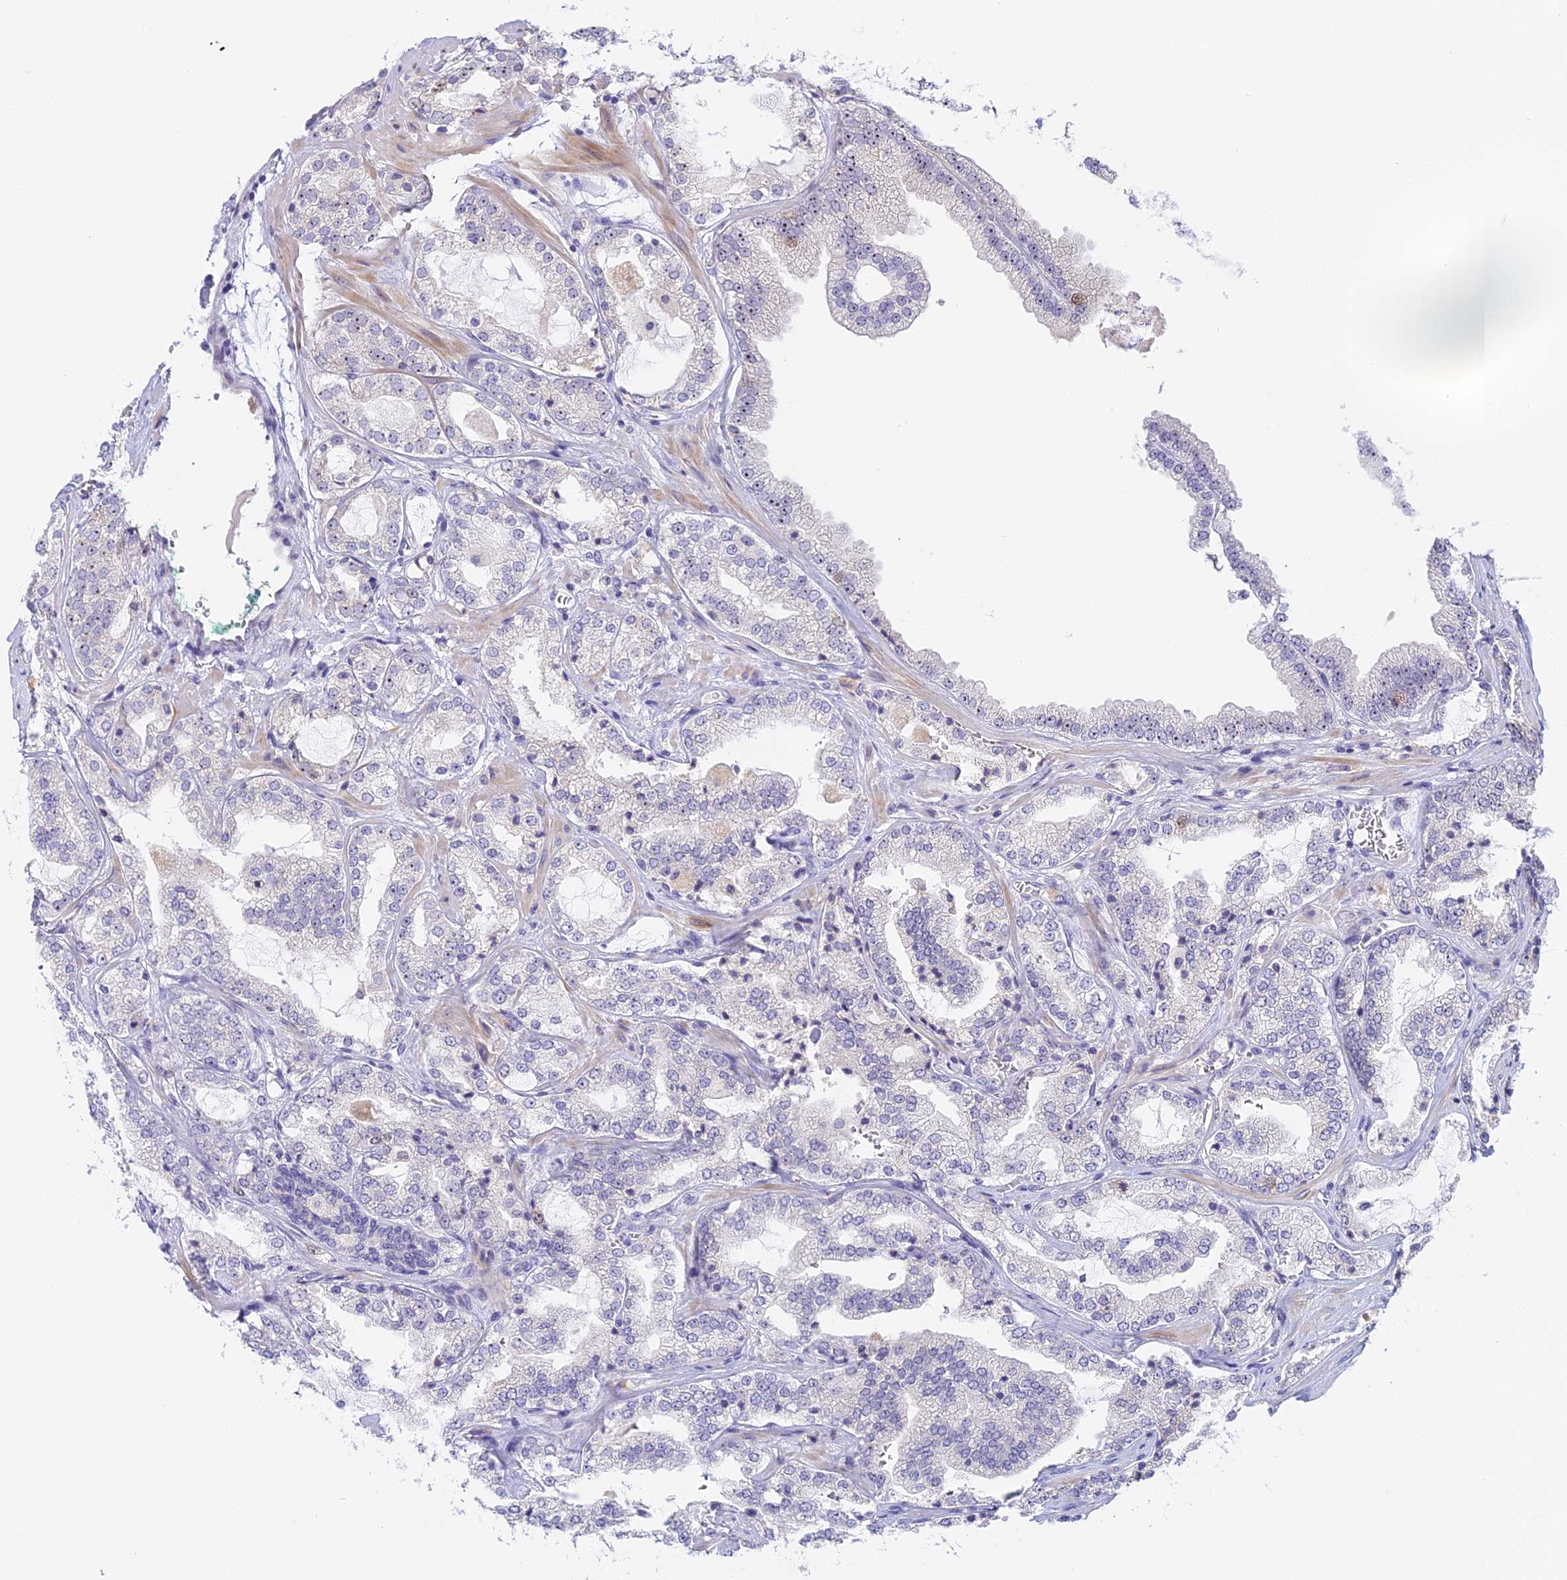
{"staining": {"intensity": "moderate", "quantity": "<25%", "location": "nuclear"}, "tissue": "prostate cancer", "cell_type": "Tumor cells", "image_type": "cancer", "snomed": [{"axis": "morphology", "description": "Adenocarcinoma, High grade"}, {"axis": "topography", "description": "Prostate"}], "caption": "Protein staining reveals moderate nuclear positivity in about <25% of tumor cells in prostate cancer (high-grade adenocarcinoma).", "gene": "RAD51", "patient": {"sex": "male", "age": 64}}